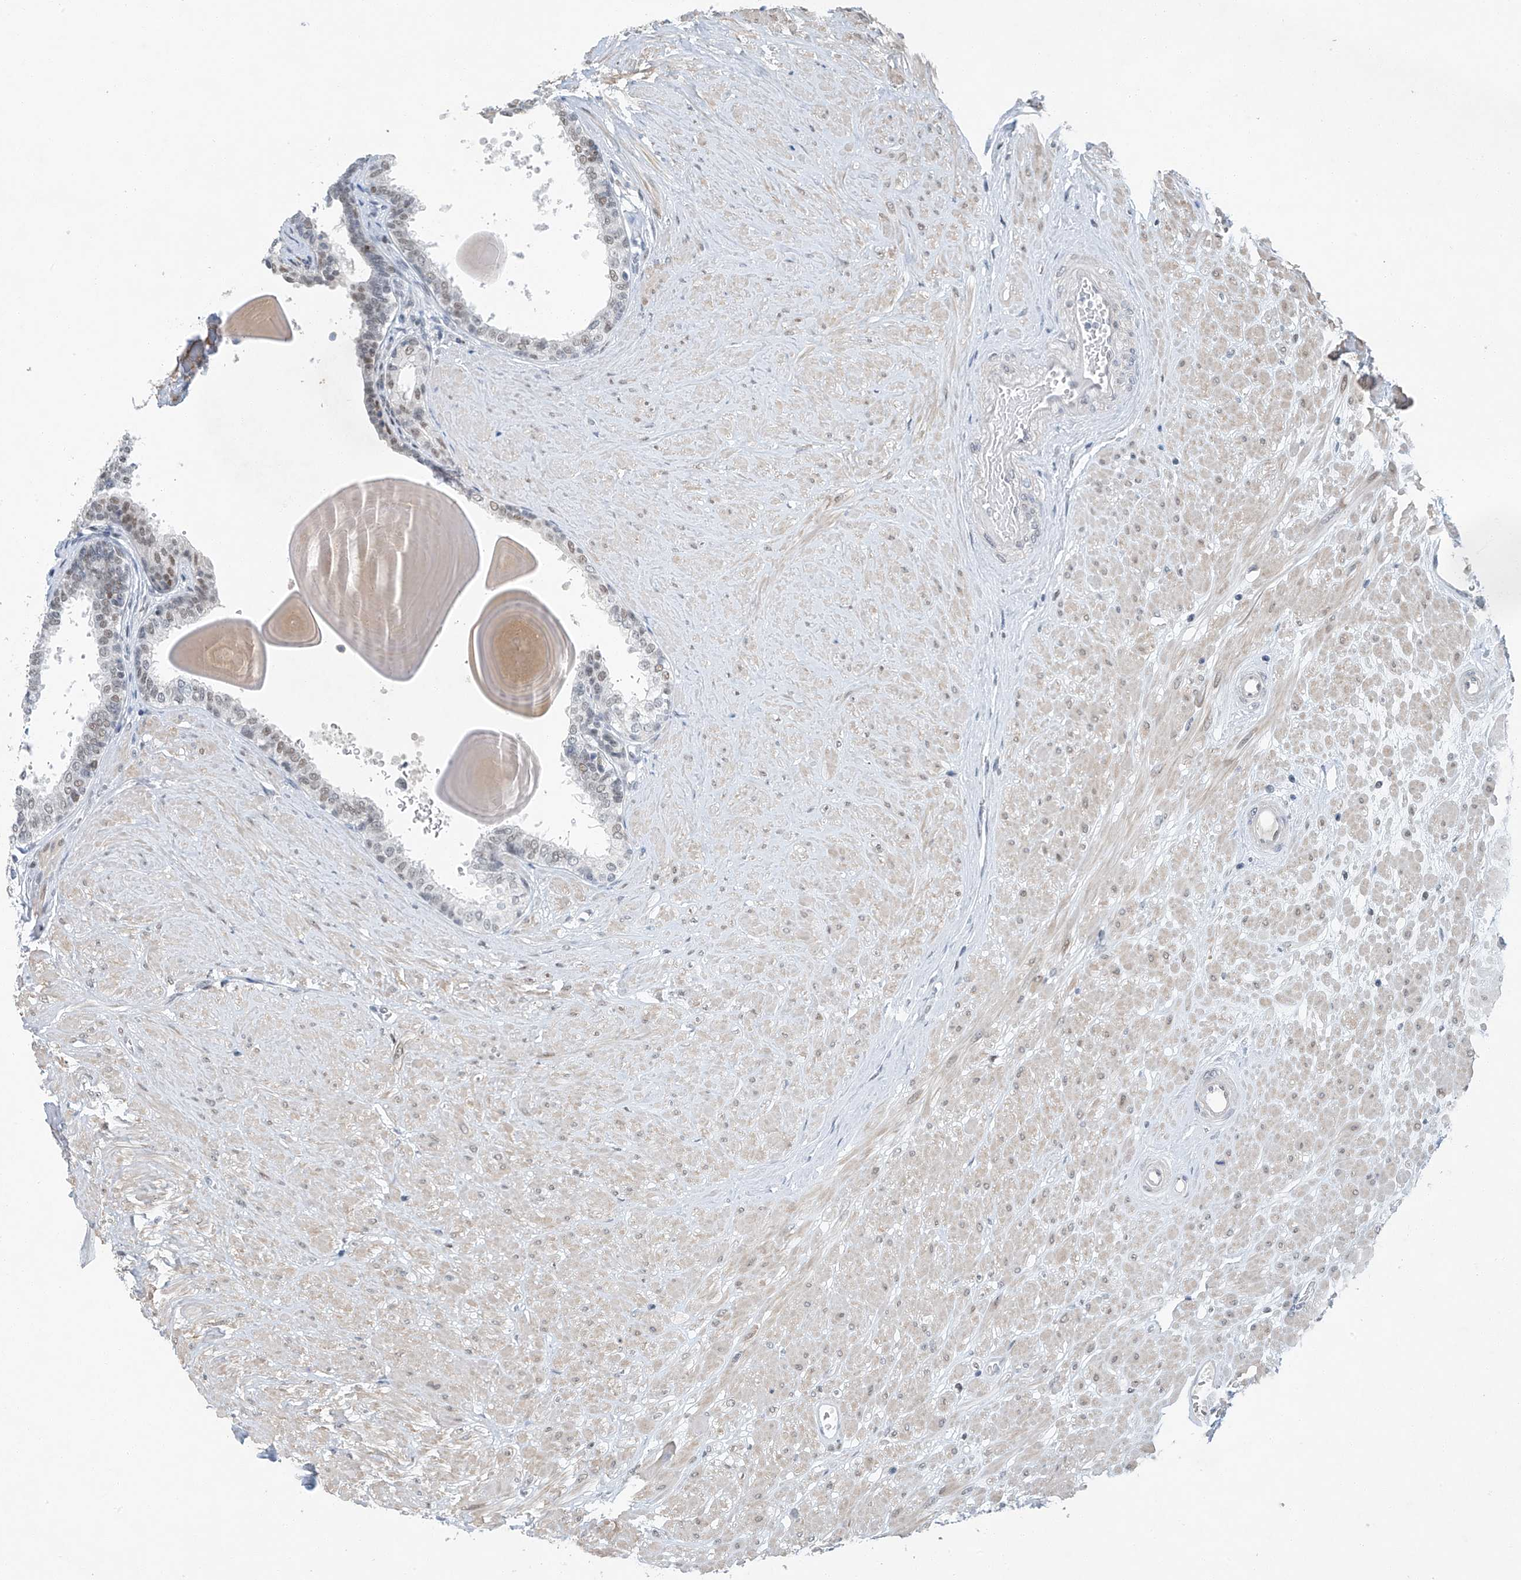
{"staining": {"intensity": "moderate", "quantity": "<25%", "location": "nuclear"}, "tissue": "prostate", "cell_type": "Glandular cells", "image_type": "normal", "snomed": [{"axis": "morphology", "description": "Normal tissue, NOS"}, {"axis": "topography", "description": "Prostate"}], "caption": "Immunohistochemical staining of normal human prostate shows <25% levels of moderate nuclear protein staining in approximately <25% of glandular cells. The staining was performed using DAB, with brown indicating positive protein expression. Nuclei are stained blue with hematoxylin.", "gene": "TAF8", "patient": {"sex": "male", "age": 48}}